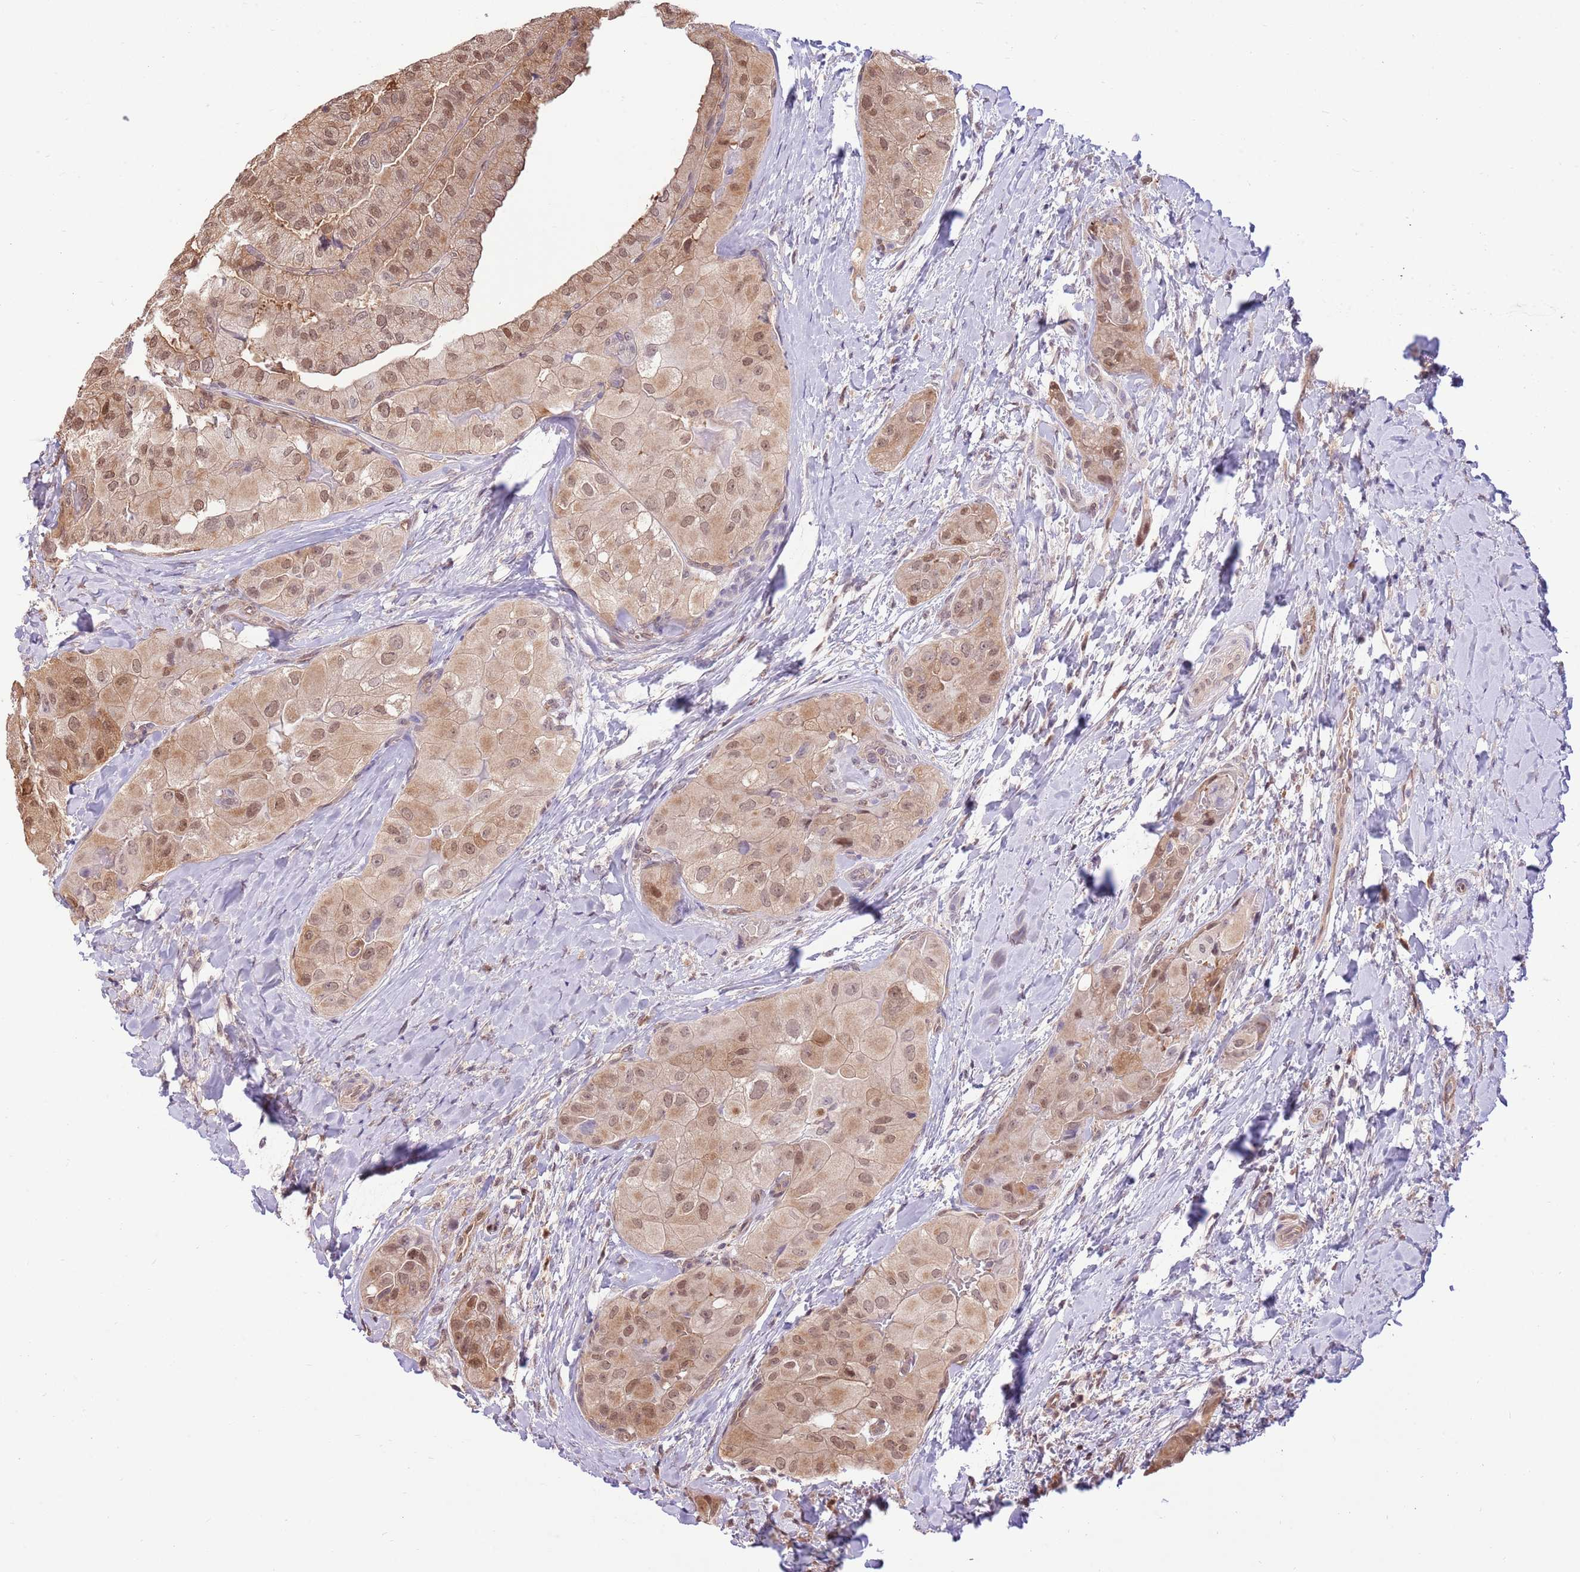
{"staining": {"intensity": "moderate", "quantity": ">75%", "location": "cytoplasmic/membranous,nuclear"}, "tissue": "thyroid cancer", "cell_type": "Tumor cells", "image_type": "cancer", "snomed": [{"axis": "morphology", "description": "Normal tissue, NOS"}, {"axis": "morphology", "description": "Papillary adenocarcinoma, NOS"}, {"axis": "topography", "description": "Thyroid gland"}], "caption": "A brown stain highlights moderate cytoplasmic/membranous and nuclear staining of a protein in human papillary adenocarcinoma (thyroid) tumor cells.", "gene": "NSFL1C", "patient": {"sex": "female", "age": 59}}